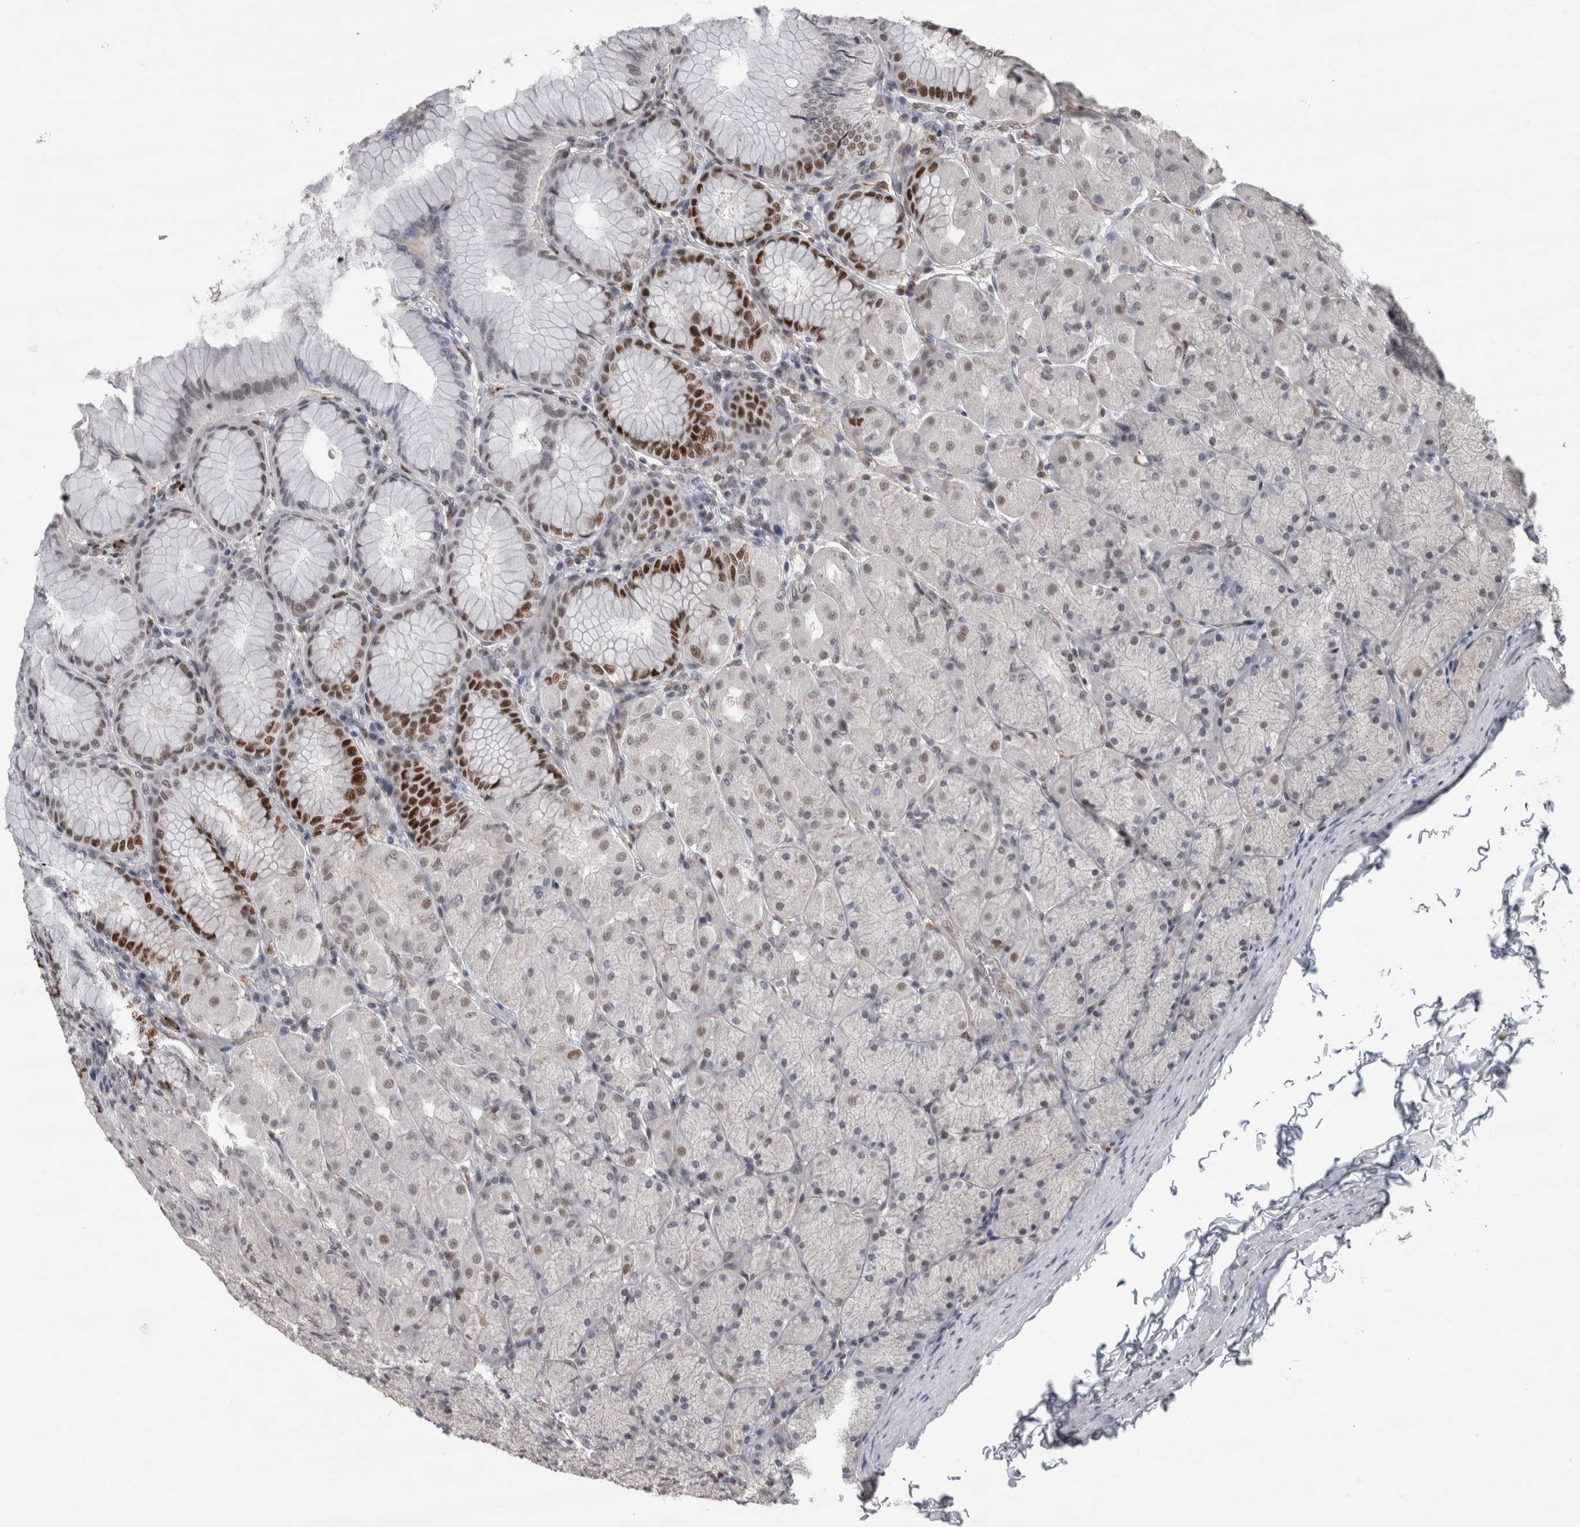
{"staining": {"intensity": "strong", "quantity": "25%-75%", "location": "nuclear"}, "tissue": "stomach", "cell_type": "Glandular cells", "image_type": "normal", "snomed": [{"axis": "morphology", "description": "Normal tissue, NOS"}, {"axis": "topography", "description": "Stomach, upper"}], "caption": "Glandular cells reveal high levels of strong nuclear staining in approximately 25%-75% of cells in unremarkable human stomach. The staining is performed using DAB brown chromogen to label protein expression. The nuclei are counter-stained blue using hematoxylin.", "gene": "POLD2", "patient": {"sex": "female", "age": 56}}